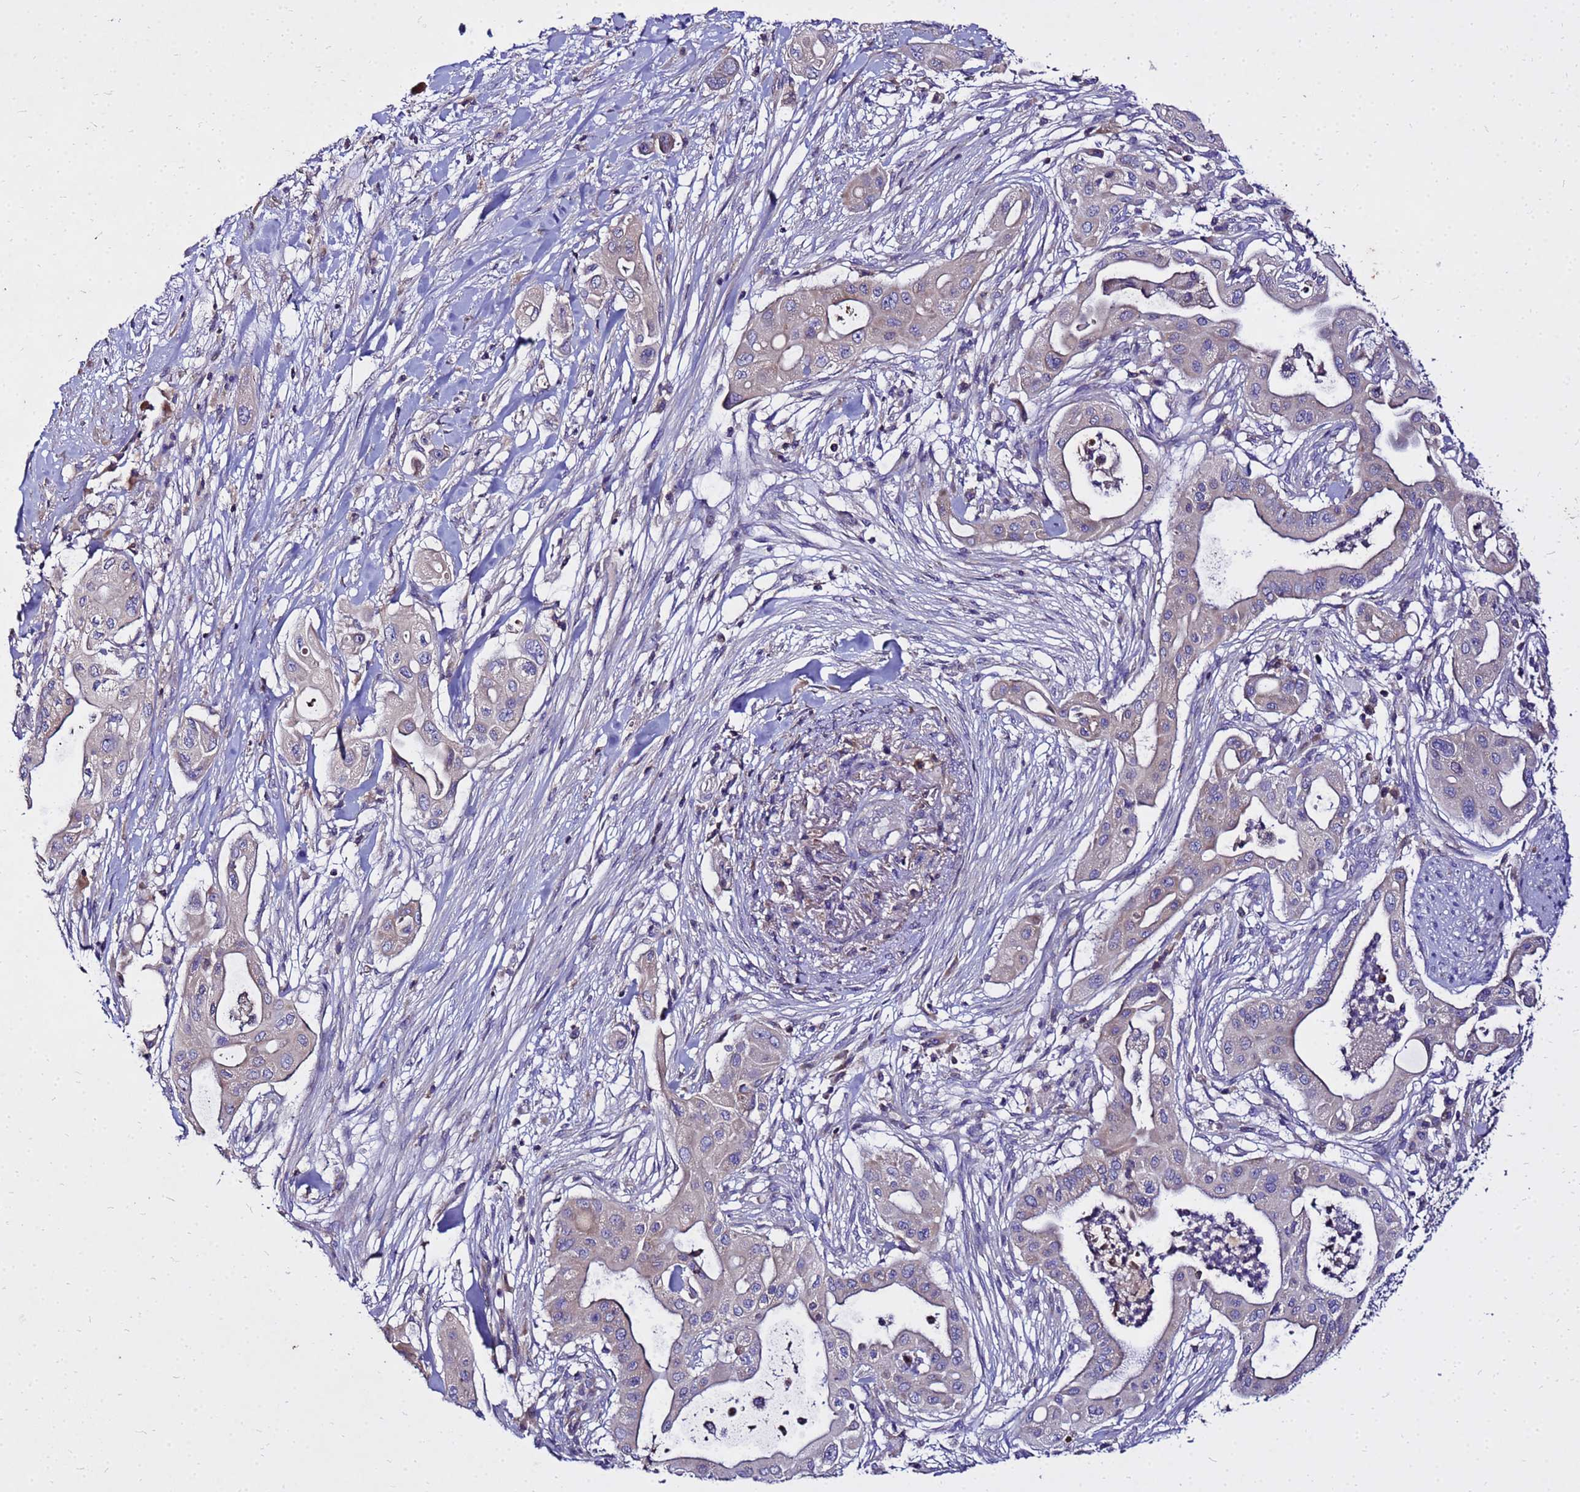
{"staining": {"intensity": "negative", "quantity": "none", "location": "none"}, "tissue": "pancreatic cancer", "cell_type": "Tumor cells", "image_type": "cancer", "snomed": [{"axis": "morphology", "description": "Adenocarcinoma, NOS"}, {"axis": "topography", "description": "Pancreas"}], "caption": "DAB immunohistochemical staining of human adenocarcinoma (pancreatic) shows no significant staining in tumor cells.", "gene": "COX14", "patient": {"sex": "male", "age": 68}}